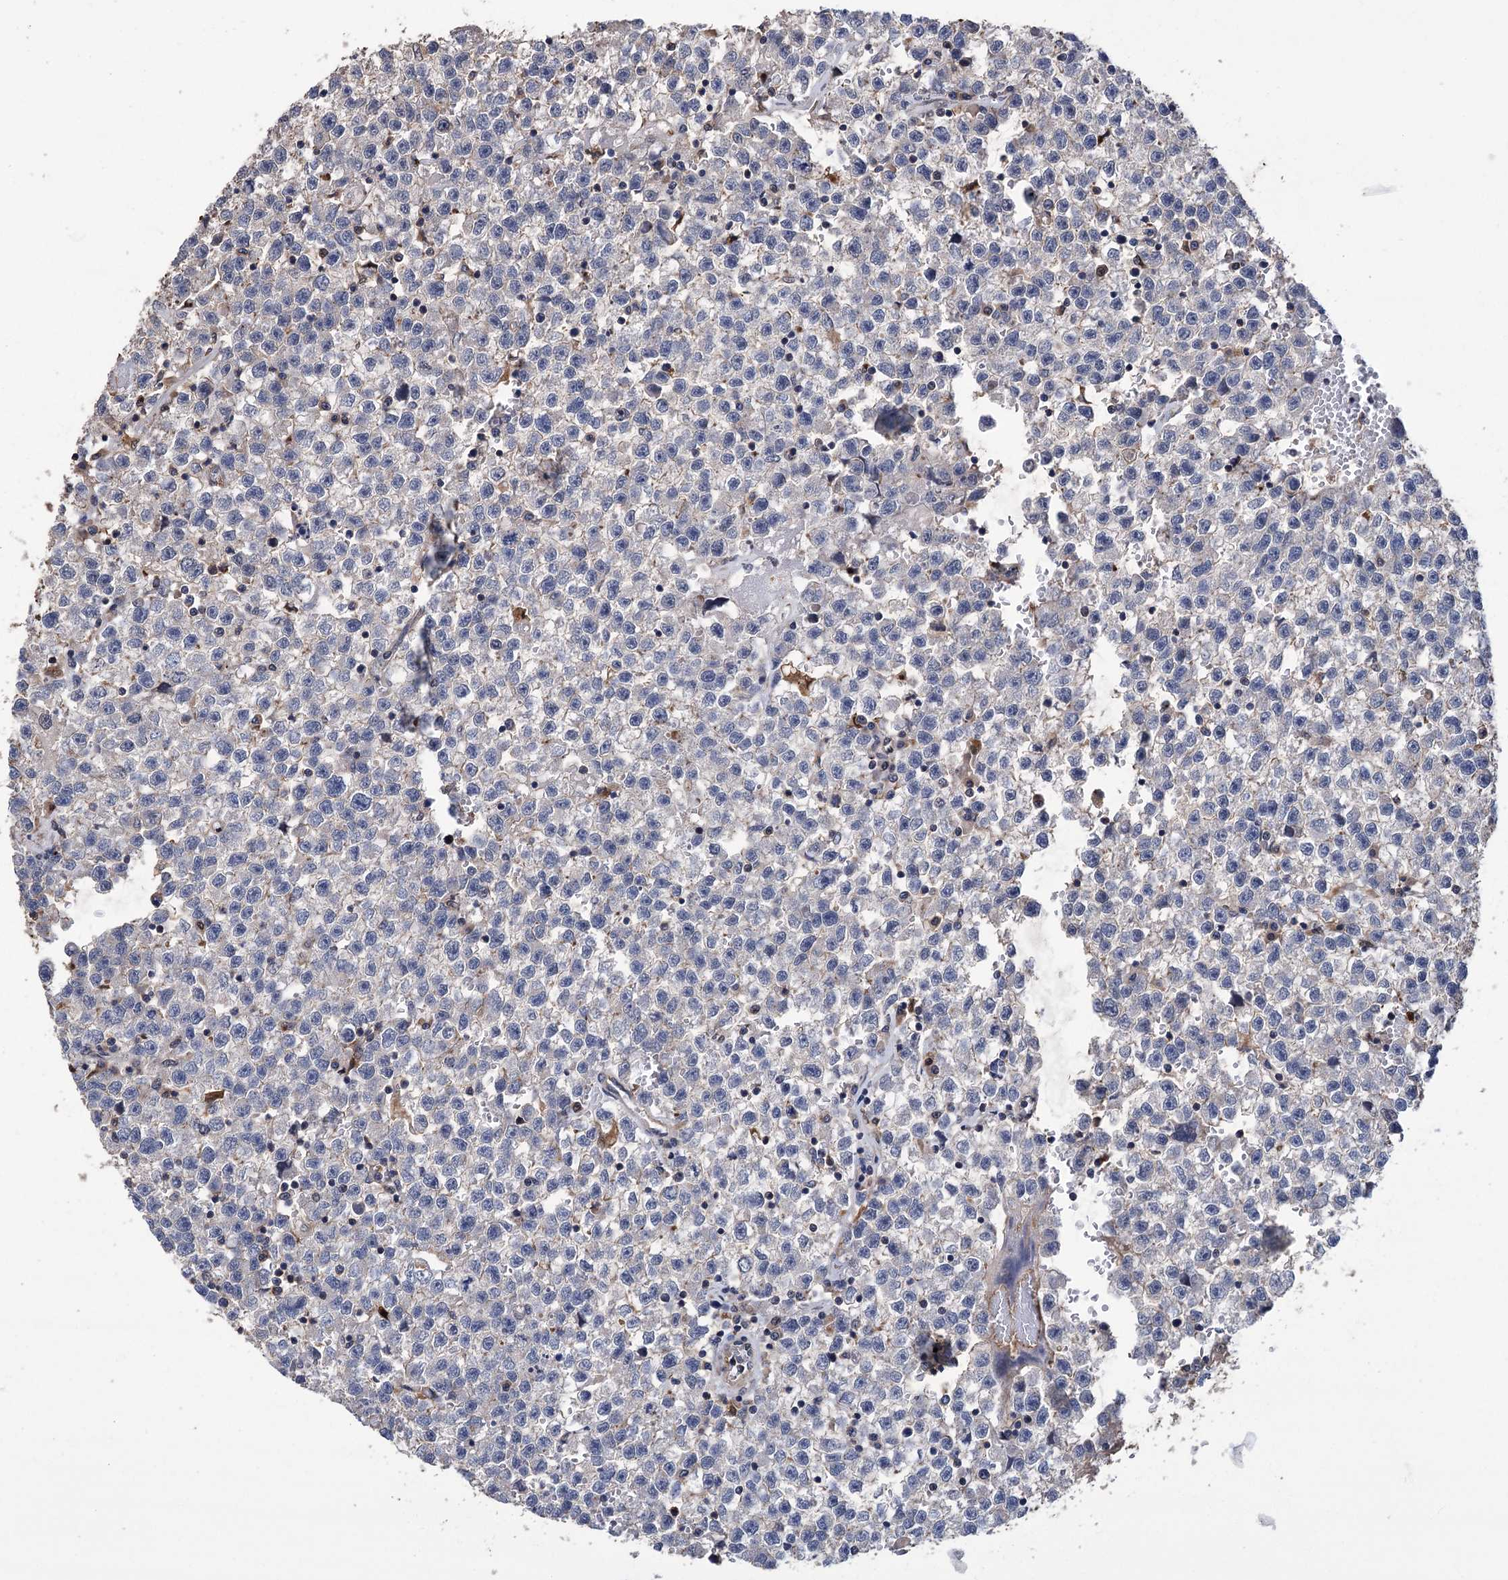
{"staining": {"intensity": "negative", "quantity": "none", "location": "none"}, "tissue": "testis cancer", "cell_type": "Tumor cells", "image_type": "cancer", "snomed": [{"axis": "morphology", "description": "Seminoma, NOS"}, {"axis": "topography", "description": "Testis"}], "caption": "This is an IHC image of human testis cancer. There is no positivity in tumor cells.", "gene": "DPP3", "patient": {"sex": "male", "age": 22}}